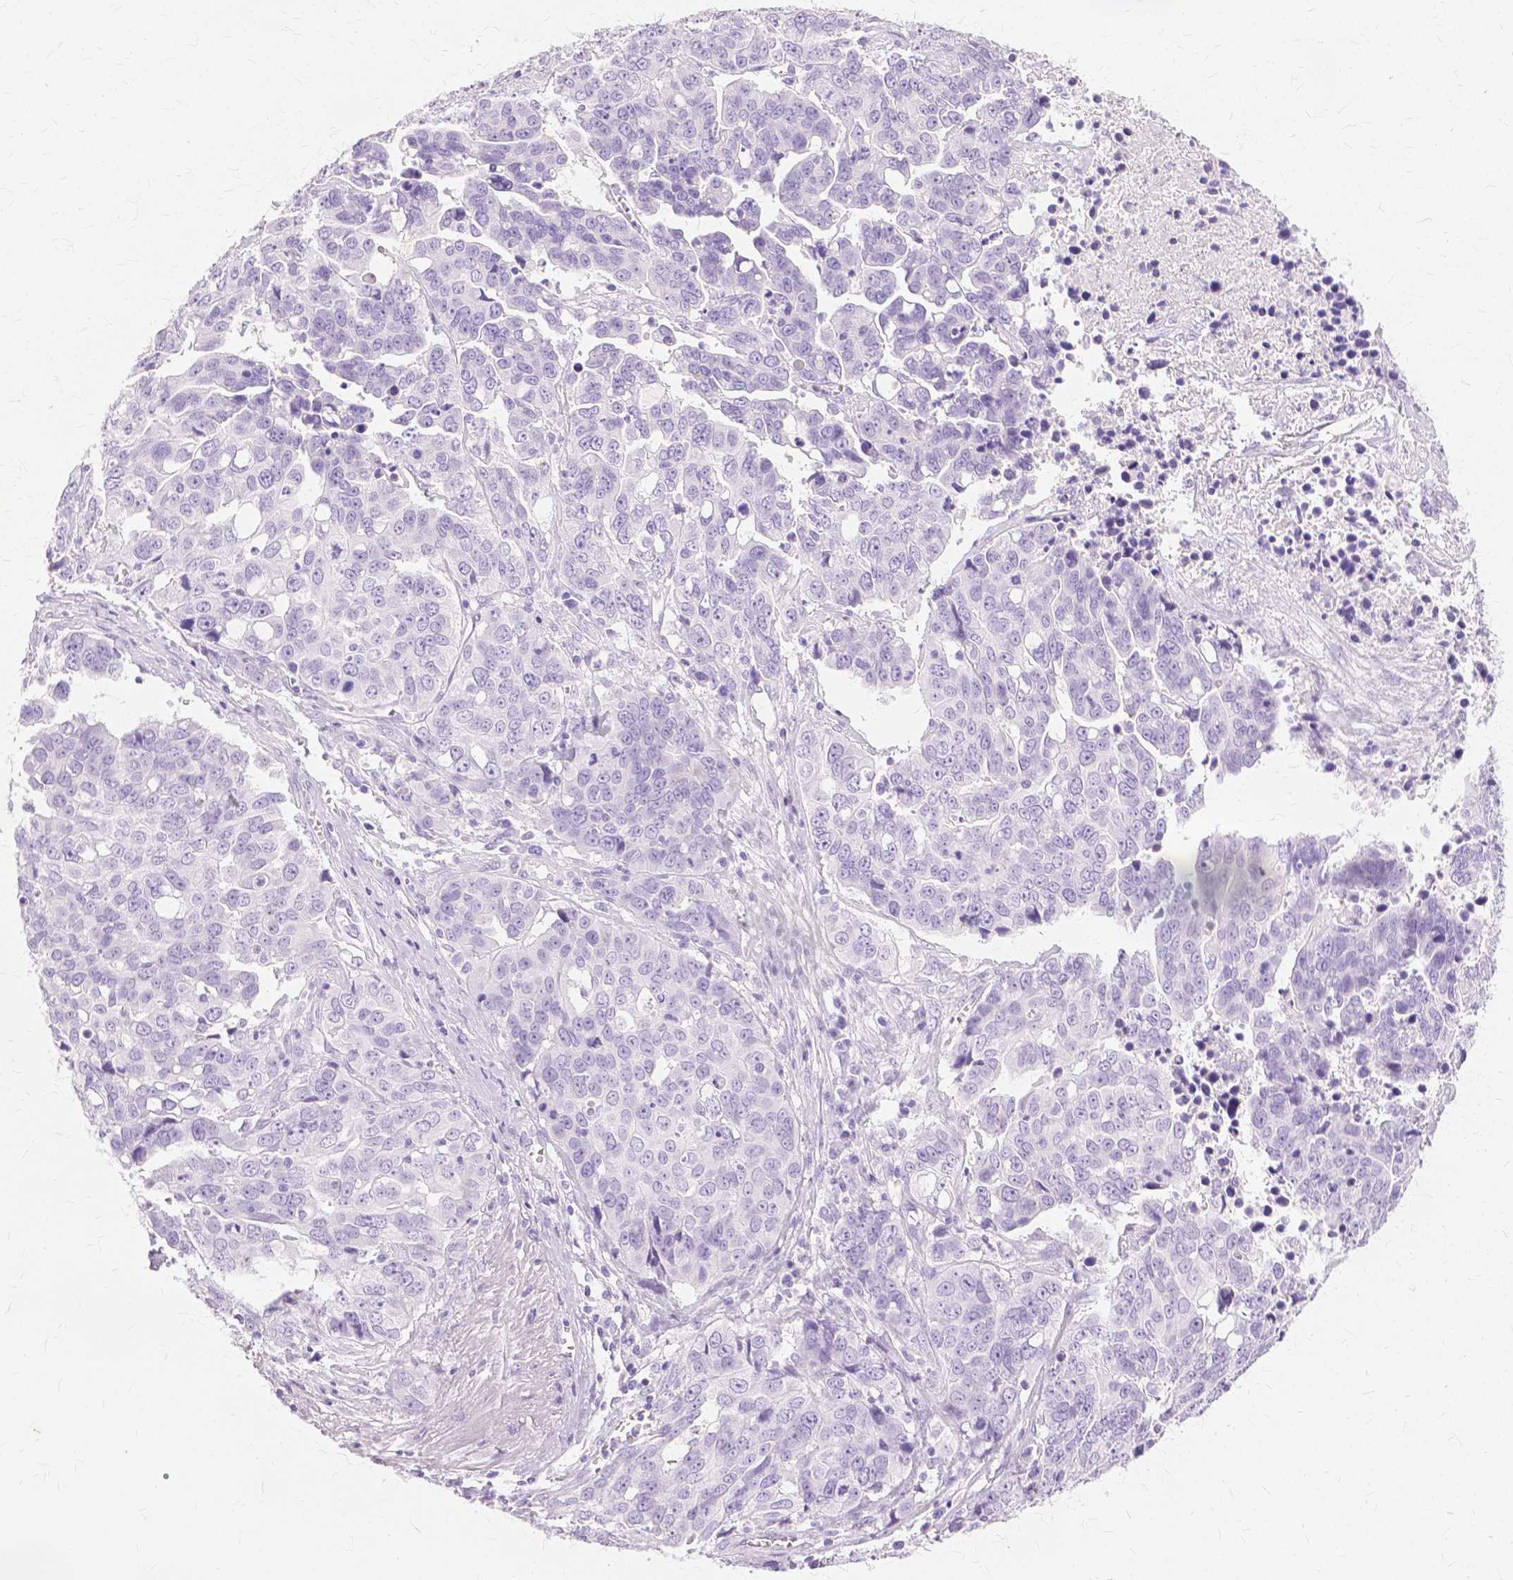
{"staining": {"intensity": "negative", "quantity": "none", "location": "none"}, "tissue": "ovarian cancer", "cell_type": "Tumor cells", "image_type": "cancer", "snomed": [{"axis": "morphology", "description": "Carcinoma, endometroid"}, {"axis": "topography", "description": "Ovary"}], "caption": "Human ovarian cancer stained for a protein using immunohistochemistry (IHC) demonstrates no expression in tumor cells.", "gene": "TGM1", "patient": {"sex": "female", "age": 78}}